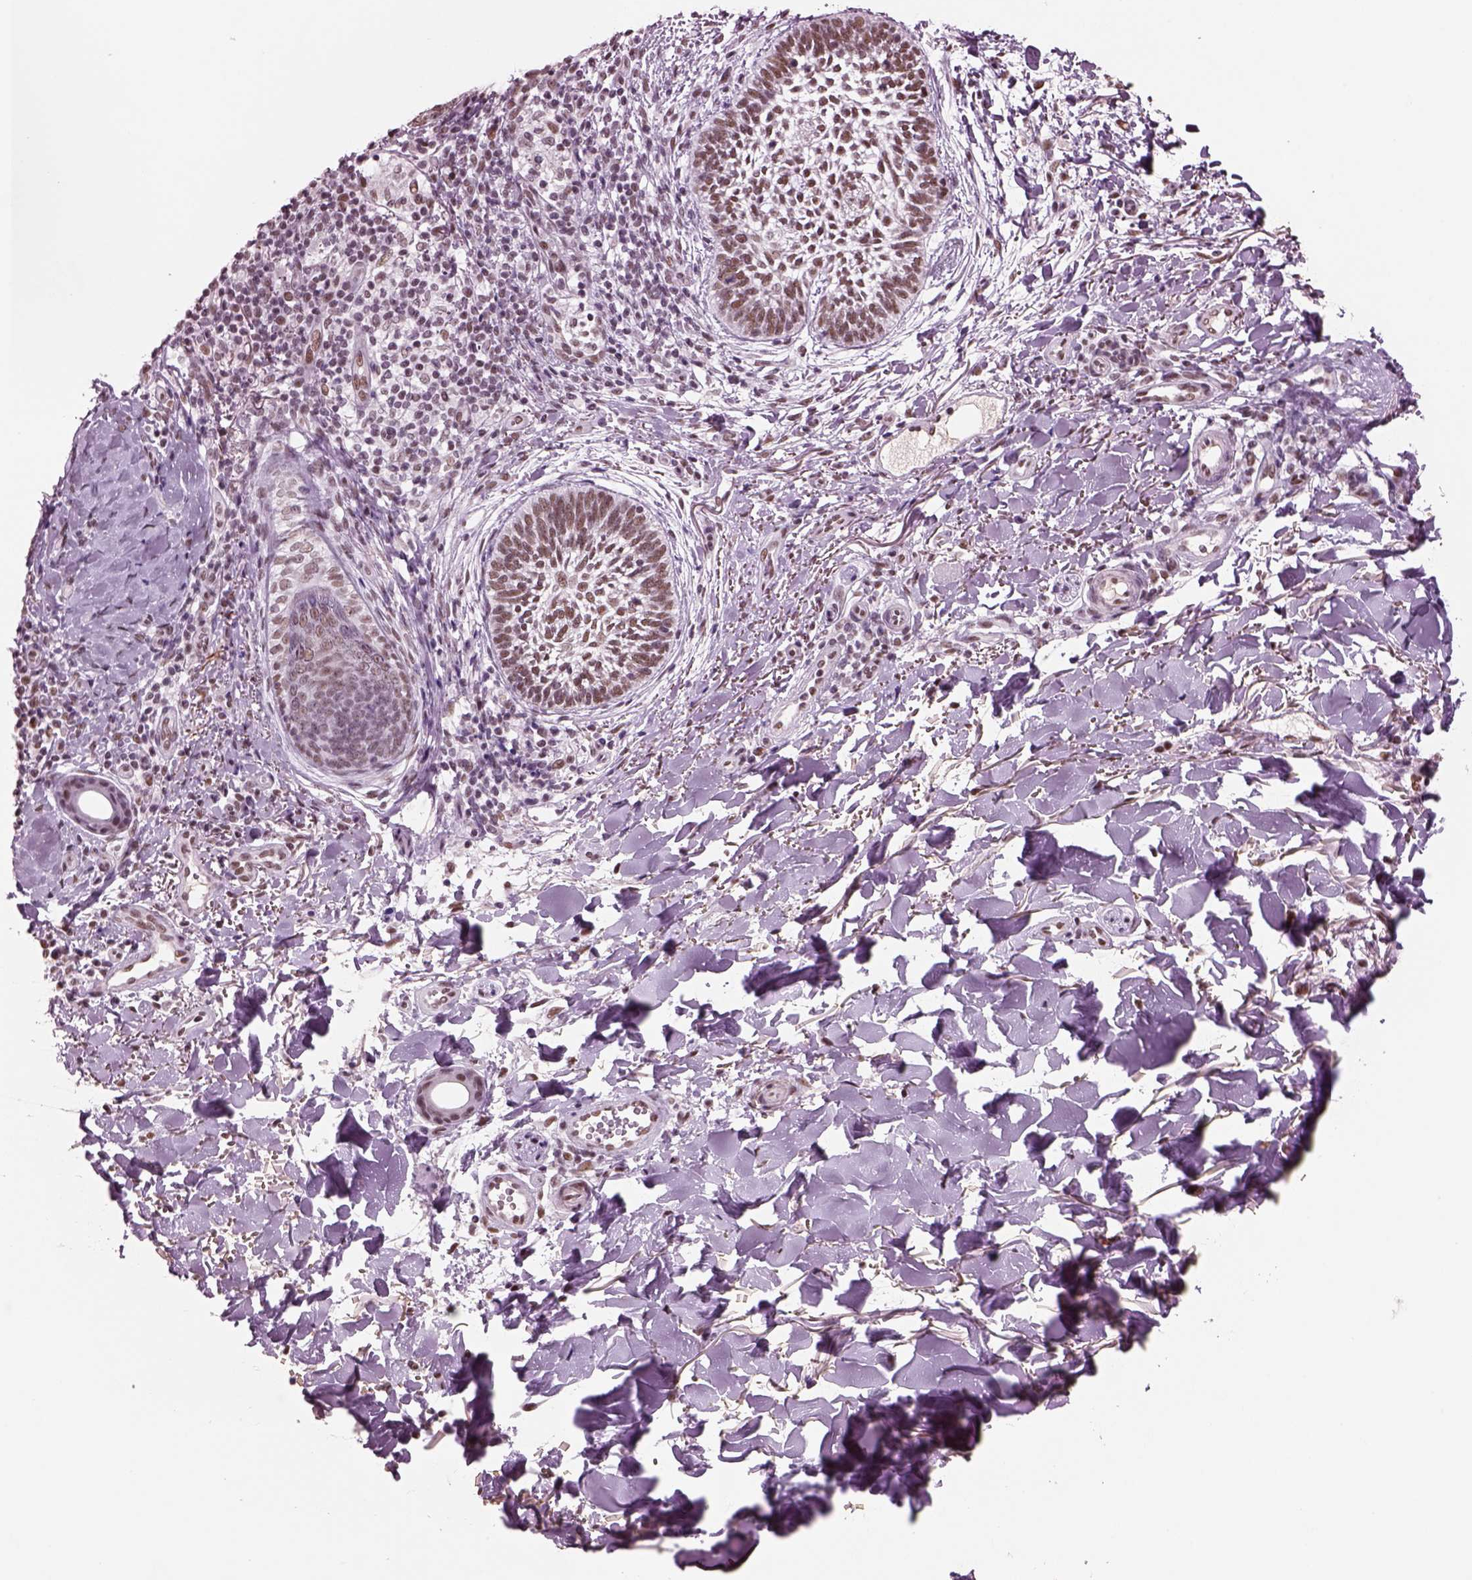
{"staining": {"intensity": "moderate", "quantity": ">75%", "location": "nuclear"}, "tissue": "skin cancer", "cell_type": "Tumor cells", "image_type": "cancer", "snomed": [{"axis": "morphology", "description": "Normal tissue, NOS"}, {"axis": "morphology", "description": "Basal cell carcinoma"}, {"axis": "topography", "description": "Skin"}], "caption": "Skin cancer stained with immunohistochemistry displays moderate nuclear expression in approximately >75% of tumor cells.", "gene": "SEPHS1", "patient": {"sex": "male", "age": 46}}